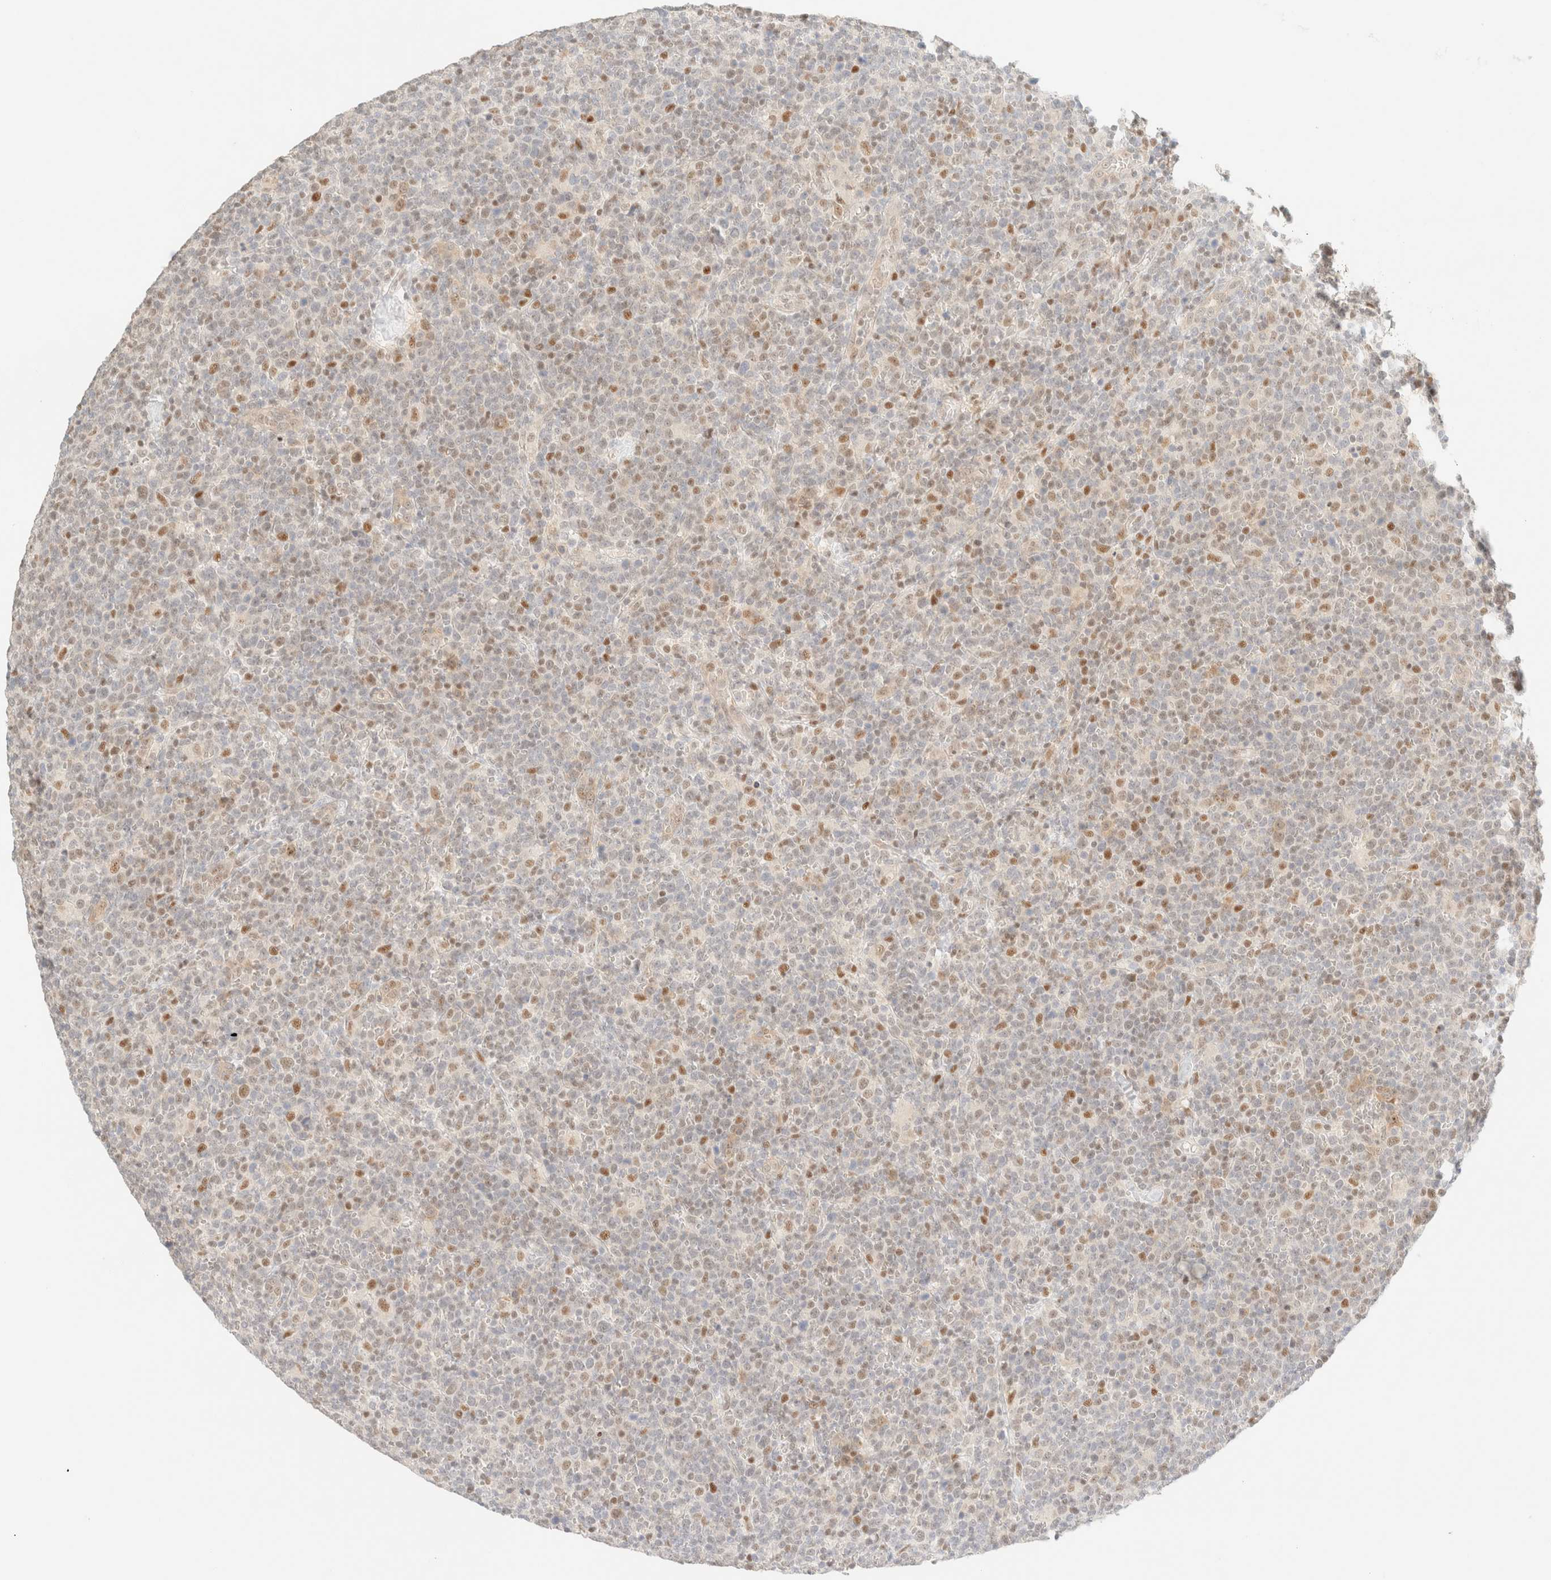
{"staining": {"intensity": "moderate", "quantity": "25%-75%", "location": "nuclear"}, "tissue": "lymphoma", "cell_type": "Tumor cells", "image_type": "cancer", "snomed": [{"axis": "morphology", "description": "Malignant lymphoma, non-Hodgkin's type, High grade"}, {"axis": "topography", "description": "Lymph node"}], "caption": "Human malignant lymphoma, non-Hodgkin's type (high-grade) stained with a protein marker reveals moderate staining in tumor cells.", "gene": "TSR1", "patient": {"sex": "male", "age": 61}}